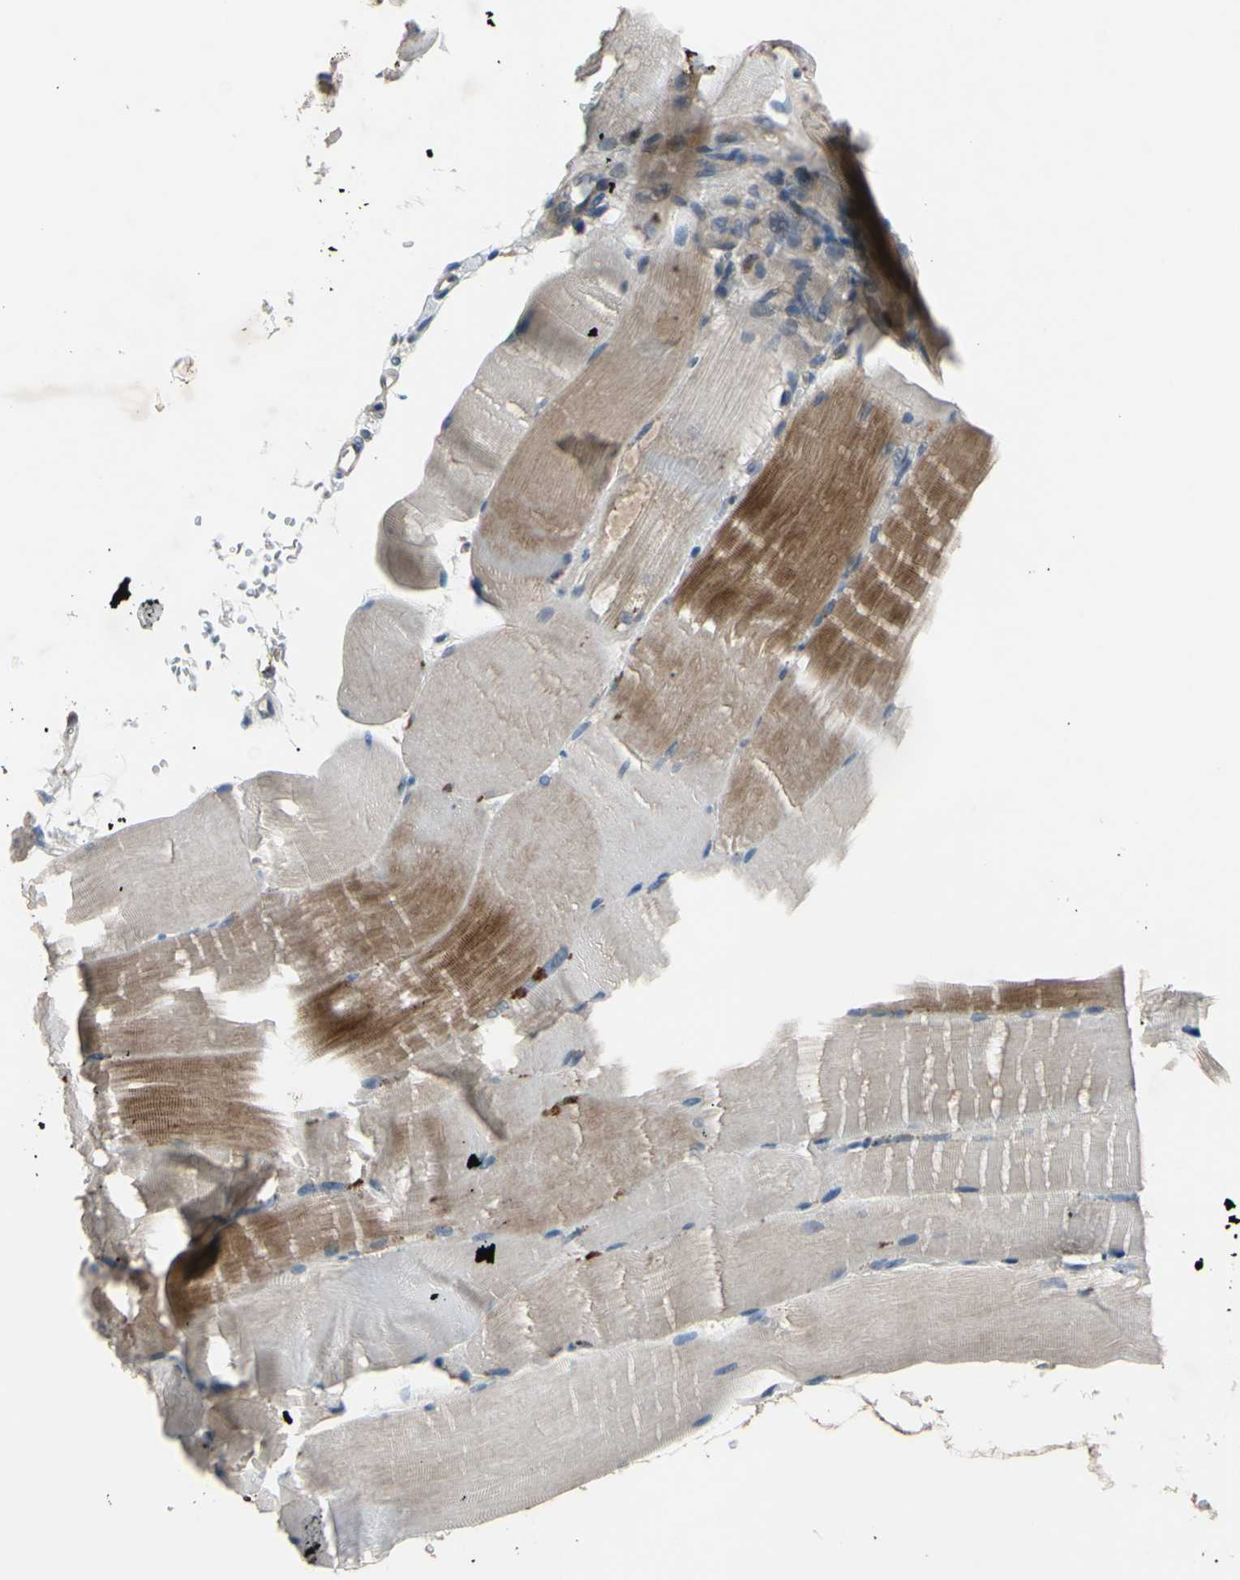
{"staining": {"intensity": "moderate", "quantity": "25%-75%", "location": "cytoplasmic/membranous"}, "tissue": "skeletal muscle", "cell_type": "Myocytes", "image_type": "normal", "snomed": [{"axis": "morphology", "description": "Normal tissue, NOS"}, {"axis": "topography", "description": "Skin"}, {"axis": "topography", "description": "Skeletal muscle"}], "caption": "A histopathology image of skeletal muscle stained for a protein demonstrates moderate cytoplasmic/membranous brown staining in myocytes. The staining was performed using DAB, with brown indicating positive protein expression. Nuclei are stained blue with hematoxylin.", "gene": "HILPDA", "patient": {"sex": "male", "age": 83}}